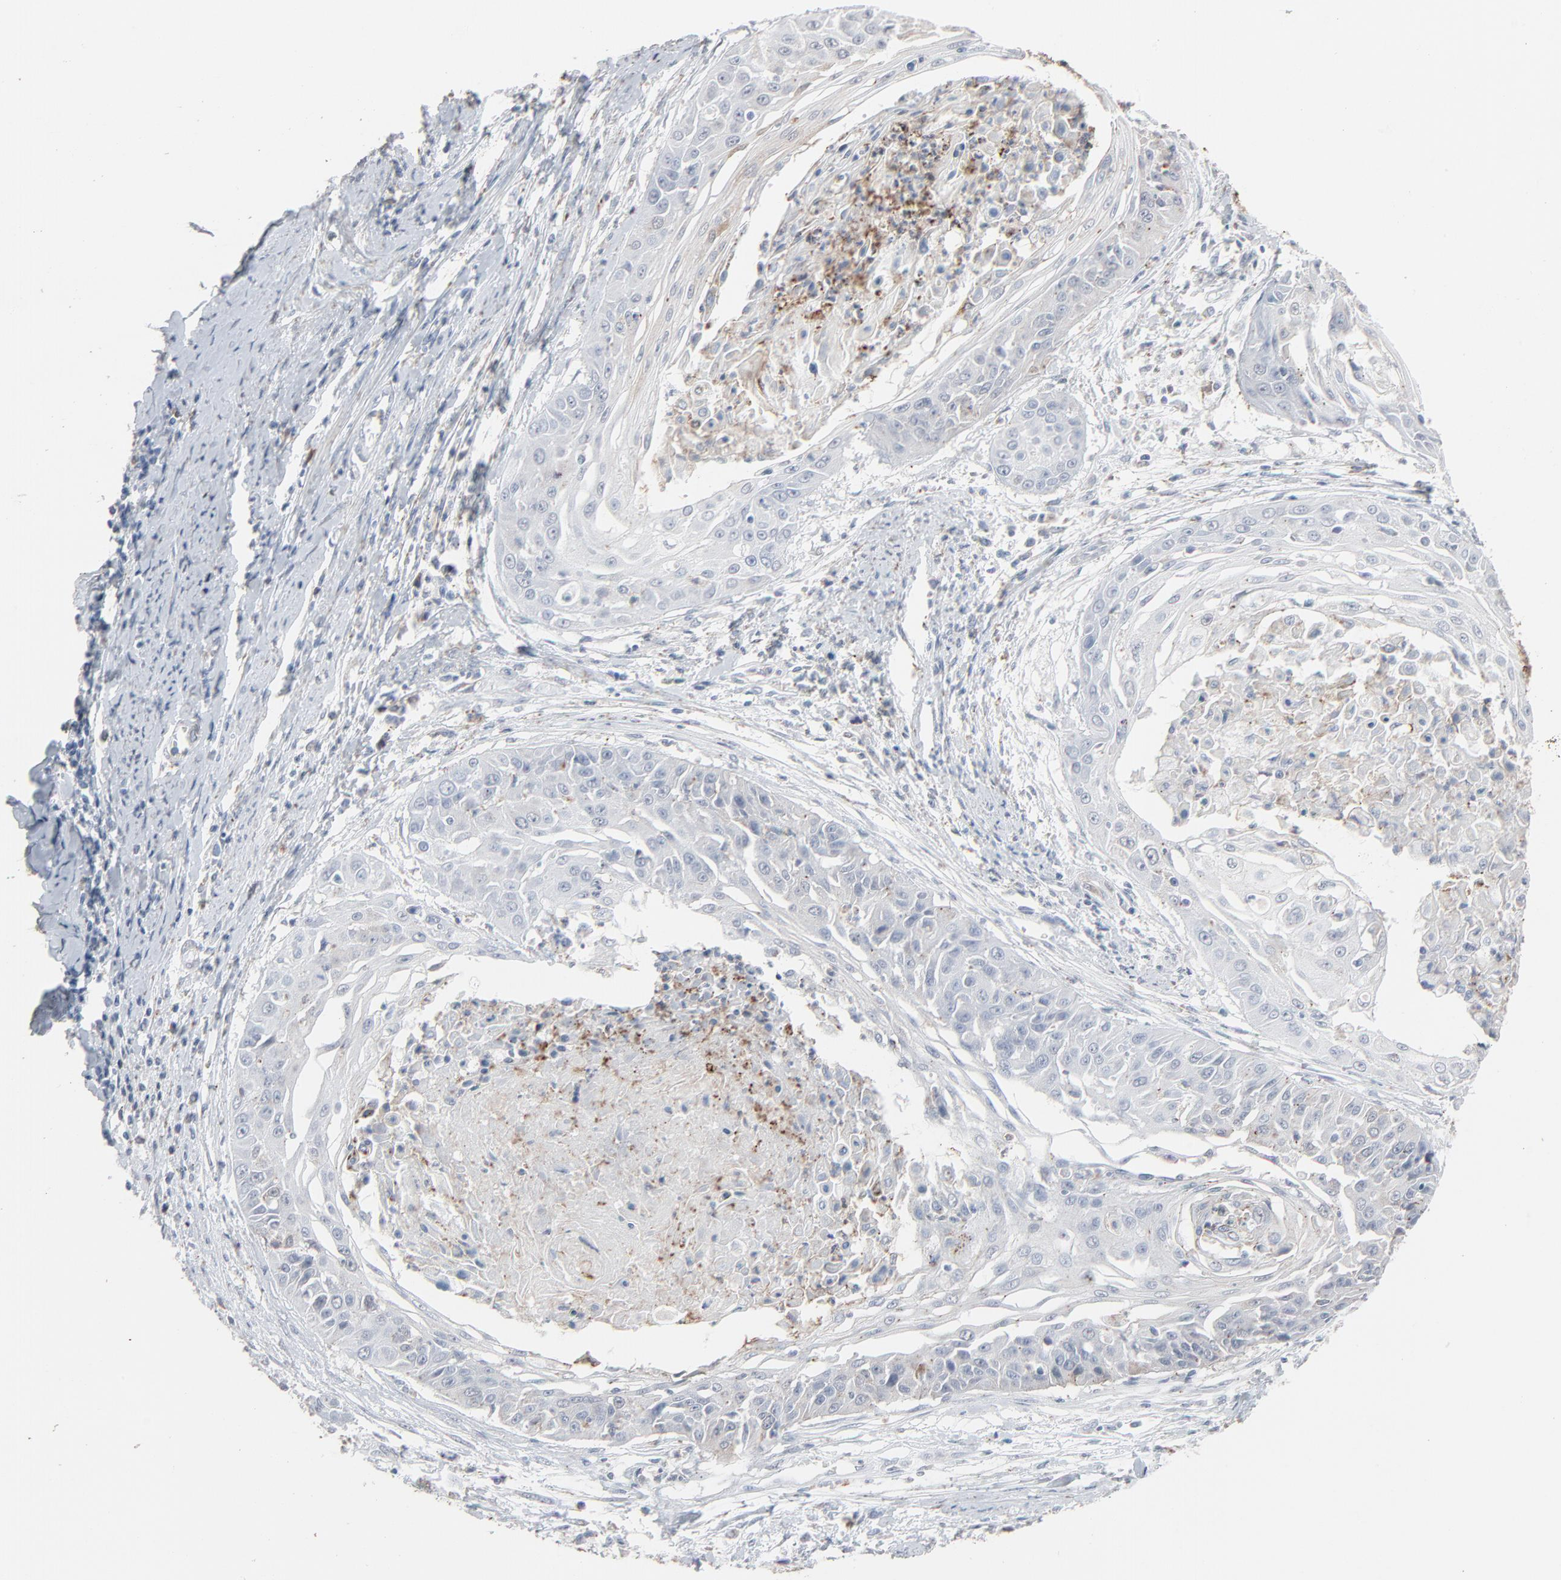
{"staining": {"intensity": "weak", "quantity": ">75%", "location": "cytoplasmic/membranous"}, "tissue": "cervical cancer", "cell_type": "Tumor cells", "image_type": "cancer", "snomed": [{"axis": "morphology", "description": "Squamous cell carcinoma, NOS"}, {"axis": "topography", "description": "Cervix"}], "caption": "Cervical cancer stained for a protein demonstrates weak cytoplasmic/membranous positivity in tumor cells.", "gene": "PHGDH", "patient": {"sex": "female", "age": 64}}